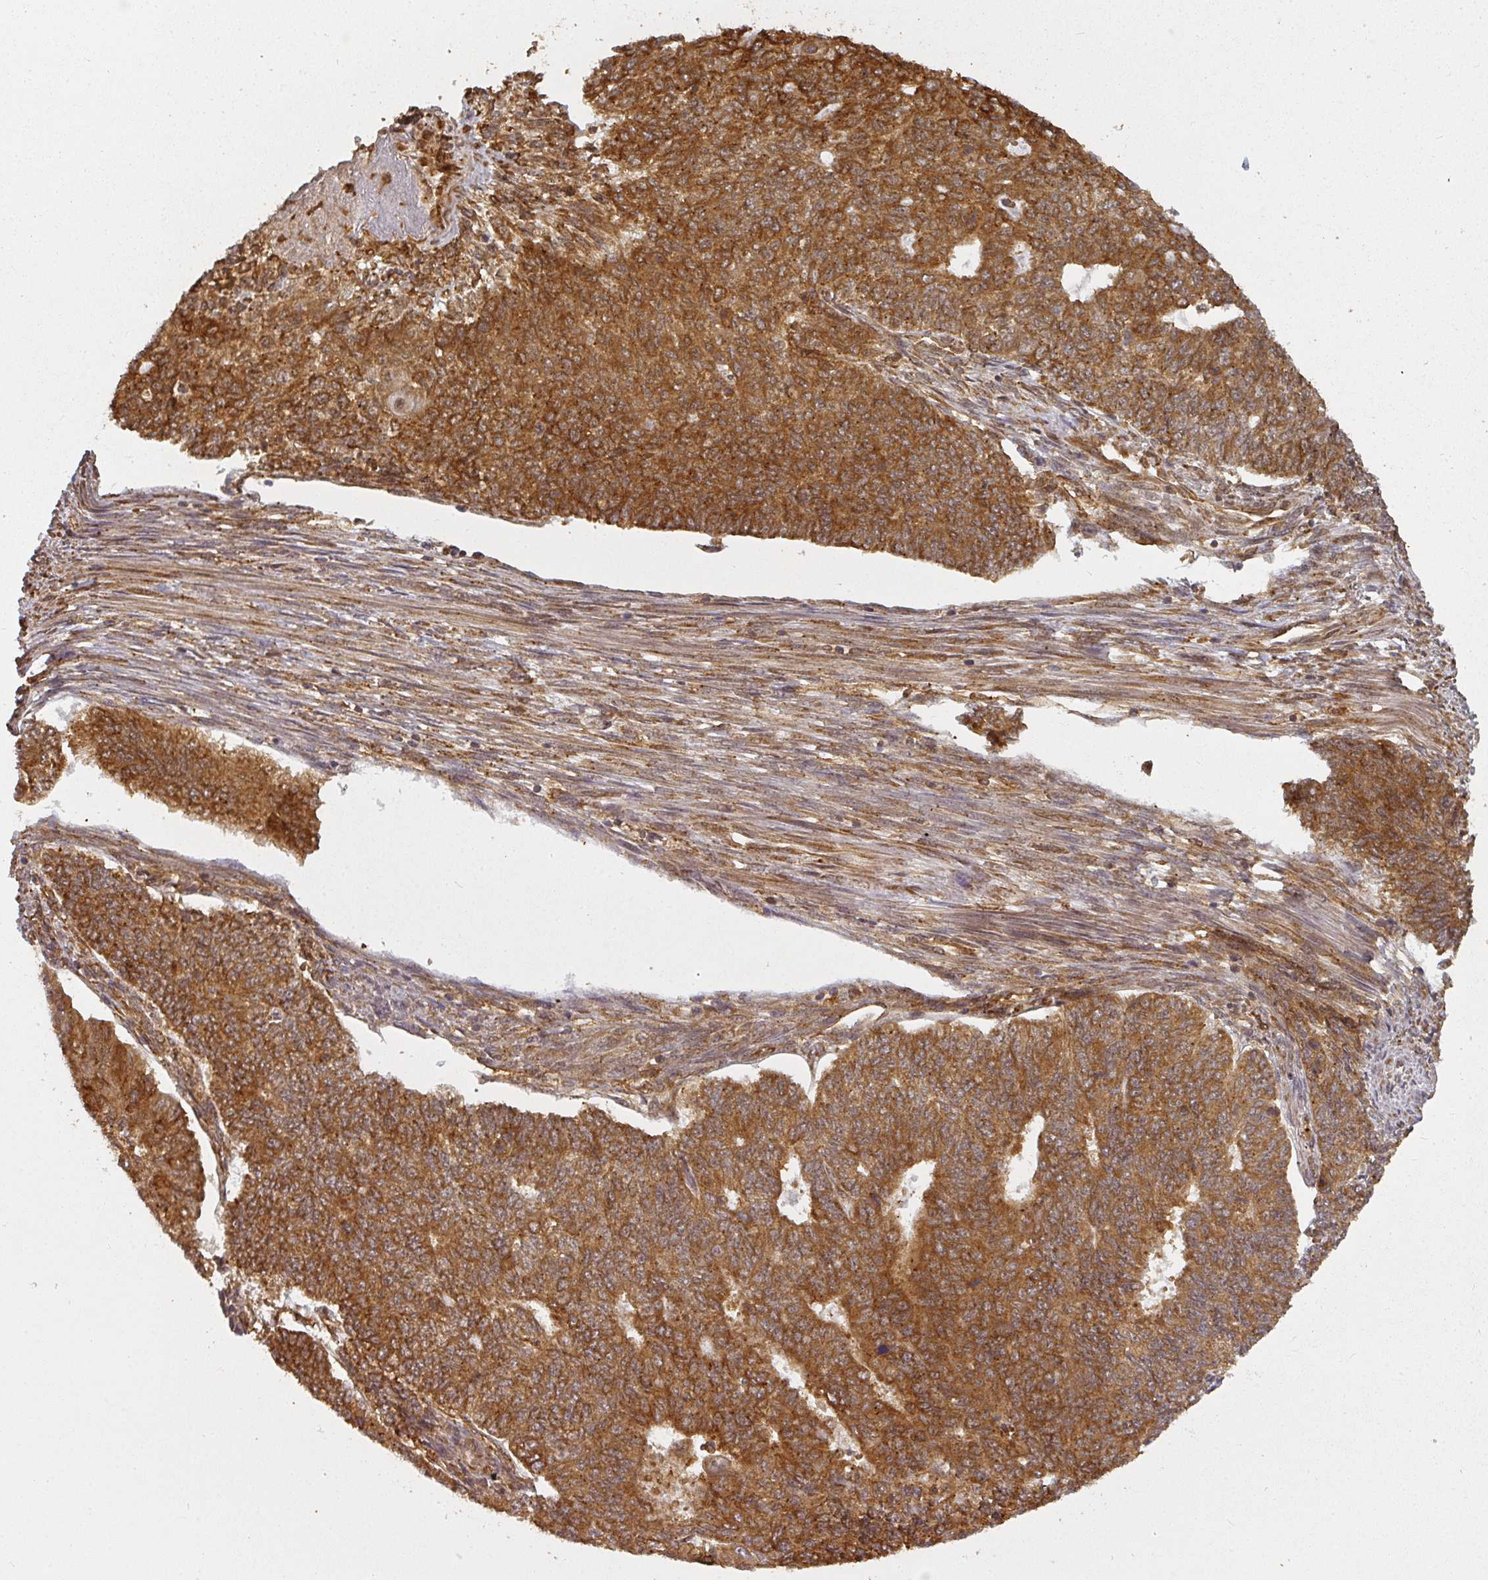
{"staining": {"intensity": "strong", "quantity": ">75%", "location": "cytoplasmic/membranous"}, "tissue": "endometrial cancer", "cell_type": "Tumor cells", "image_type": "cancer", "snomed": [{"axis": "morphology", "description": "Adenocarcinoma, NOS"}, {"axis": "topography", "description": "Endometrium"}], "caption": "Protein expression analysis of human endometrial cancer reveals strong cytoplasmic/membranous positivity in approximately >75% of tumor cells.", "gene": "PPP6R3", "patient": {"sex": "female", "age": 32}}